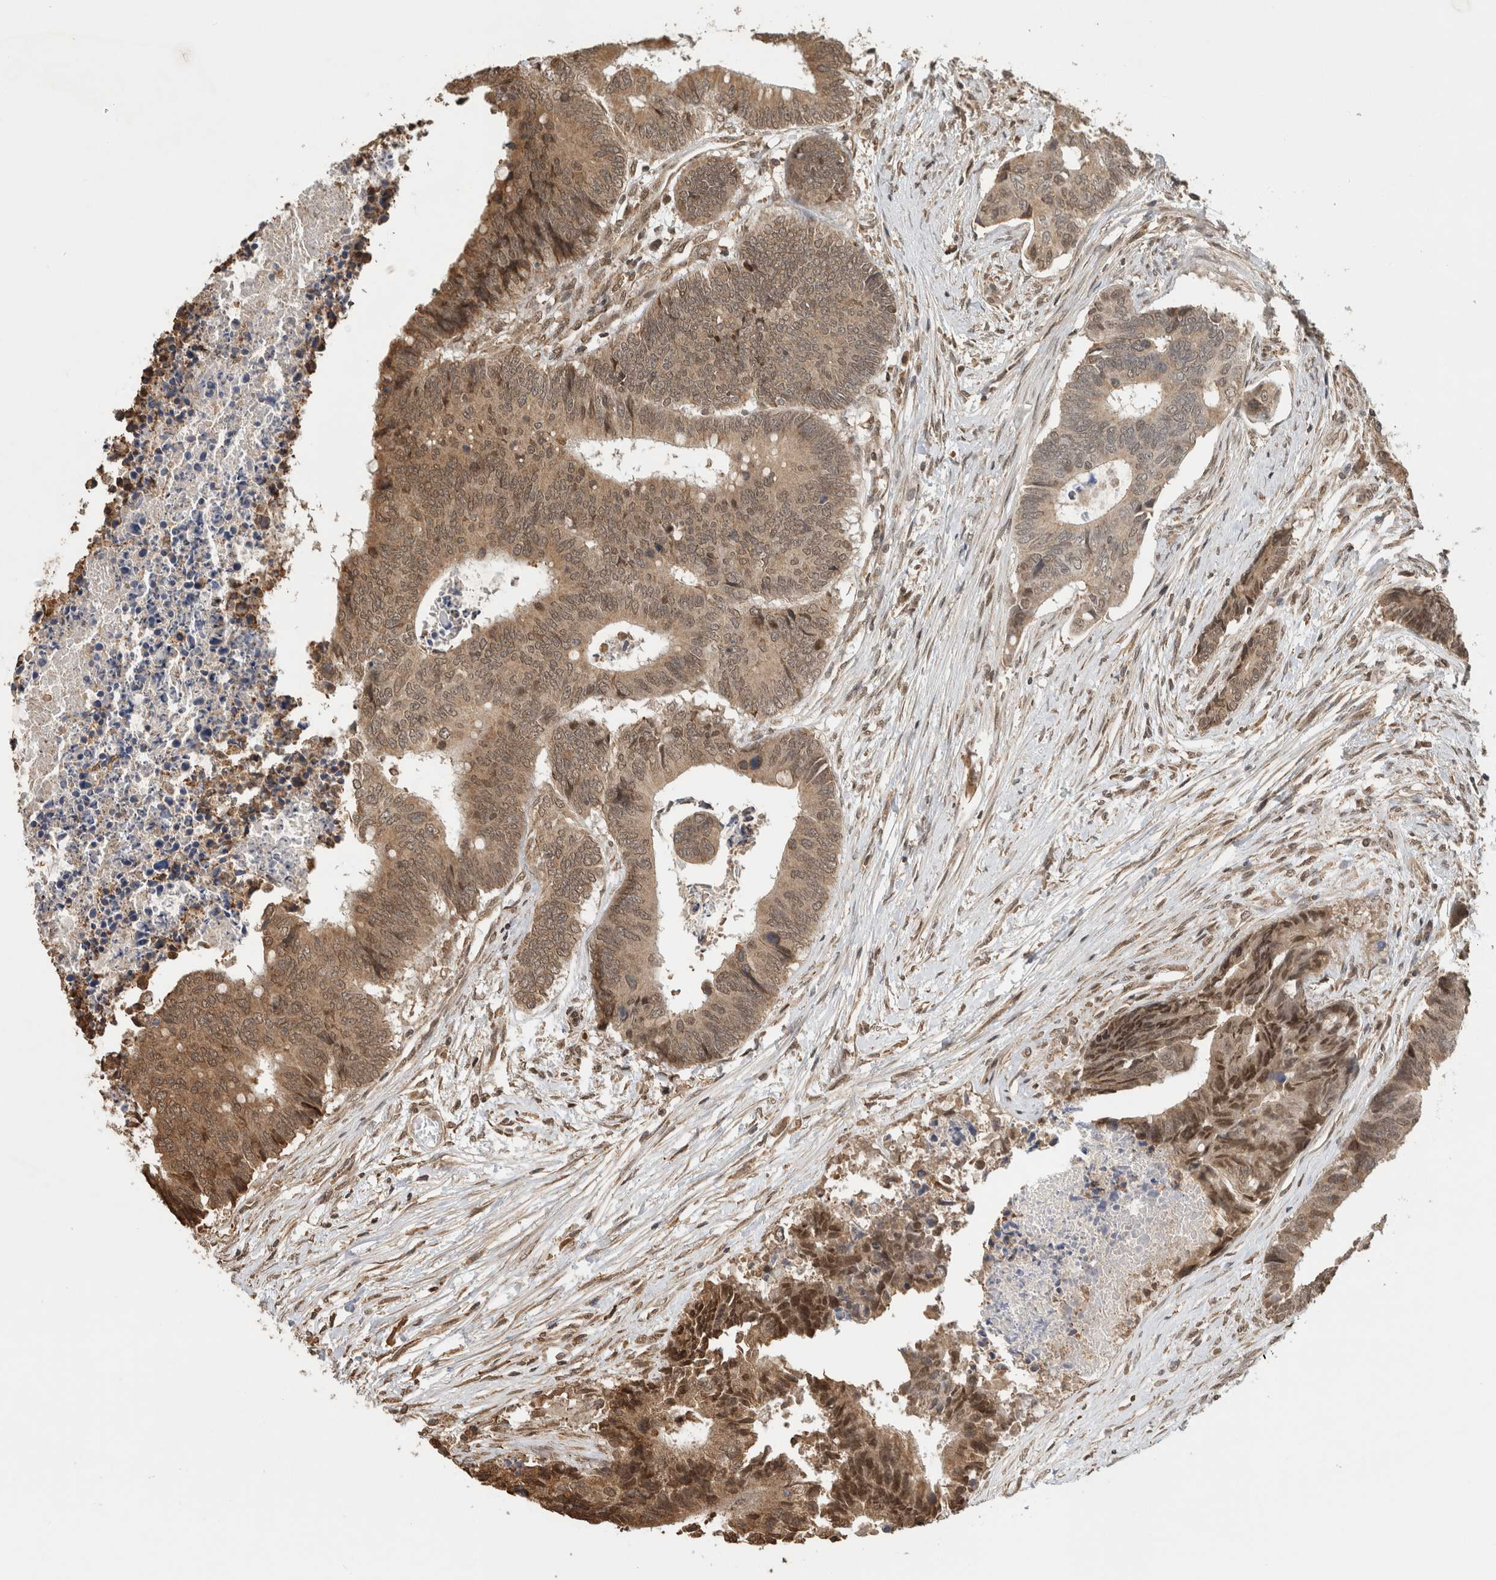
{"staining": {"intensity": "moderate", "quantity": ">75%", "location": "cytoplasmic/membranous,nuclear"}, "tissue": "colorectal cancer", "cell_type": "Tumor cells", "image_type": "cancer", "snomed": [{"axis": "morphology", "description": "Adenocarcinoma, NOS"}, {"axis": "topography", "description": "Rectum"}], "caption": "Moderate cytoplasmic/membranous and nuclear expression for a protein is identified in approximately >75% of tumor cells of colorectal adenocarcinoma using immunohistochemistry.", "gene": "C1orf21", "patient": {"sex": "male", "age": 84}}